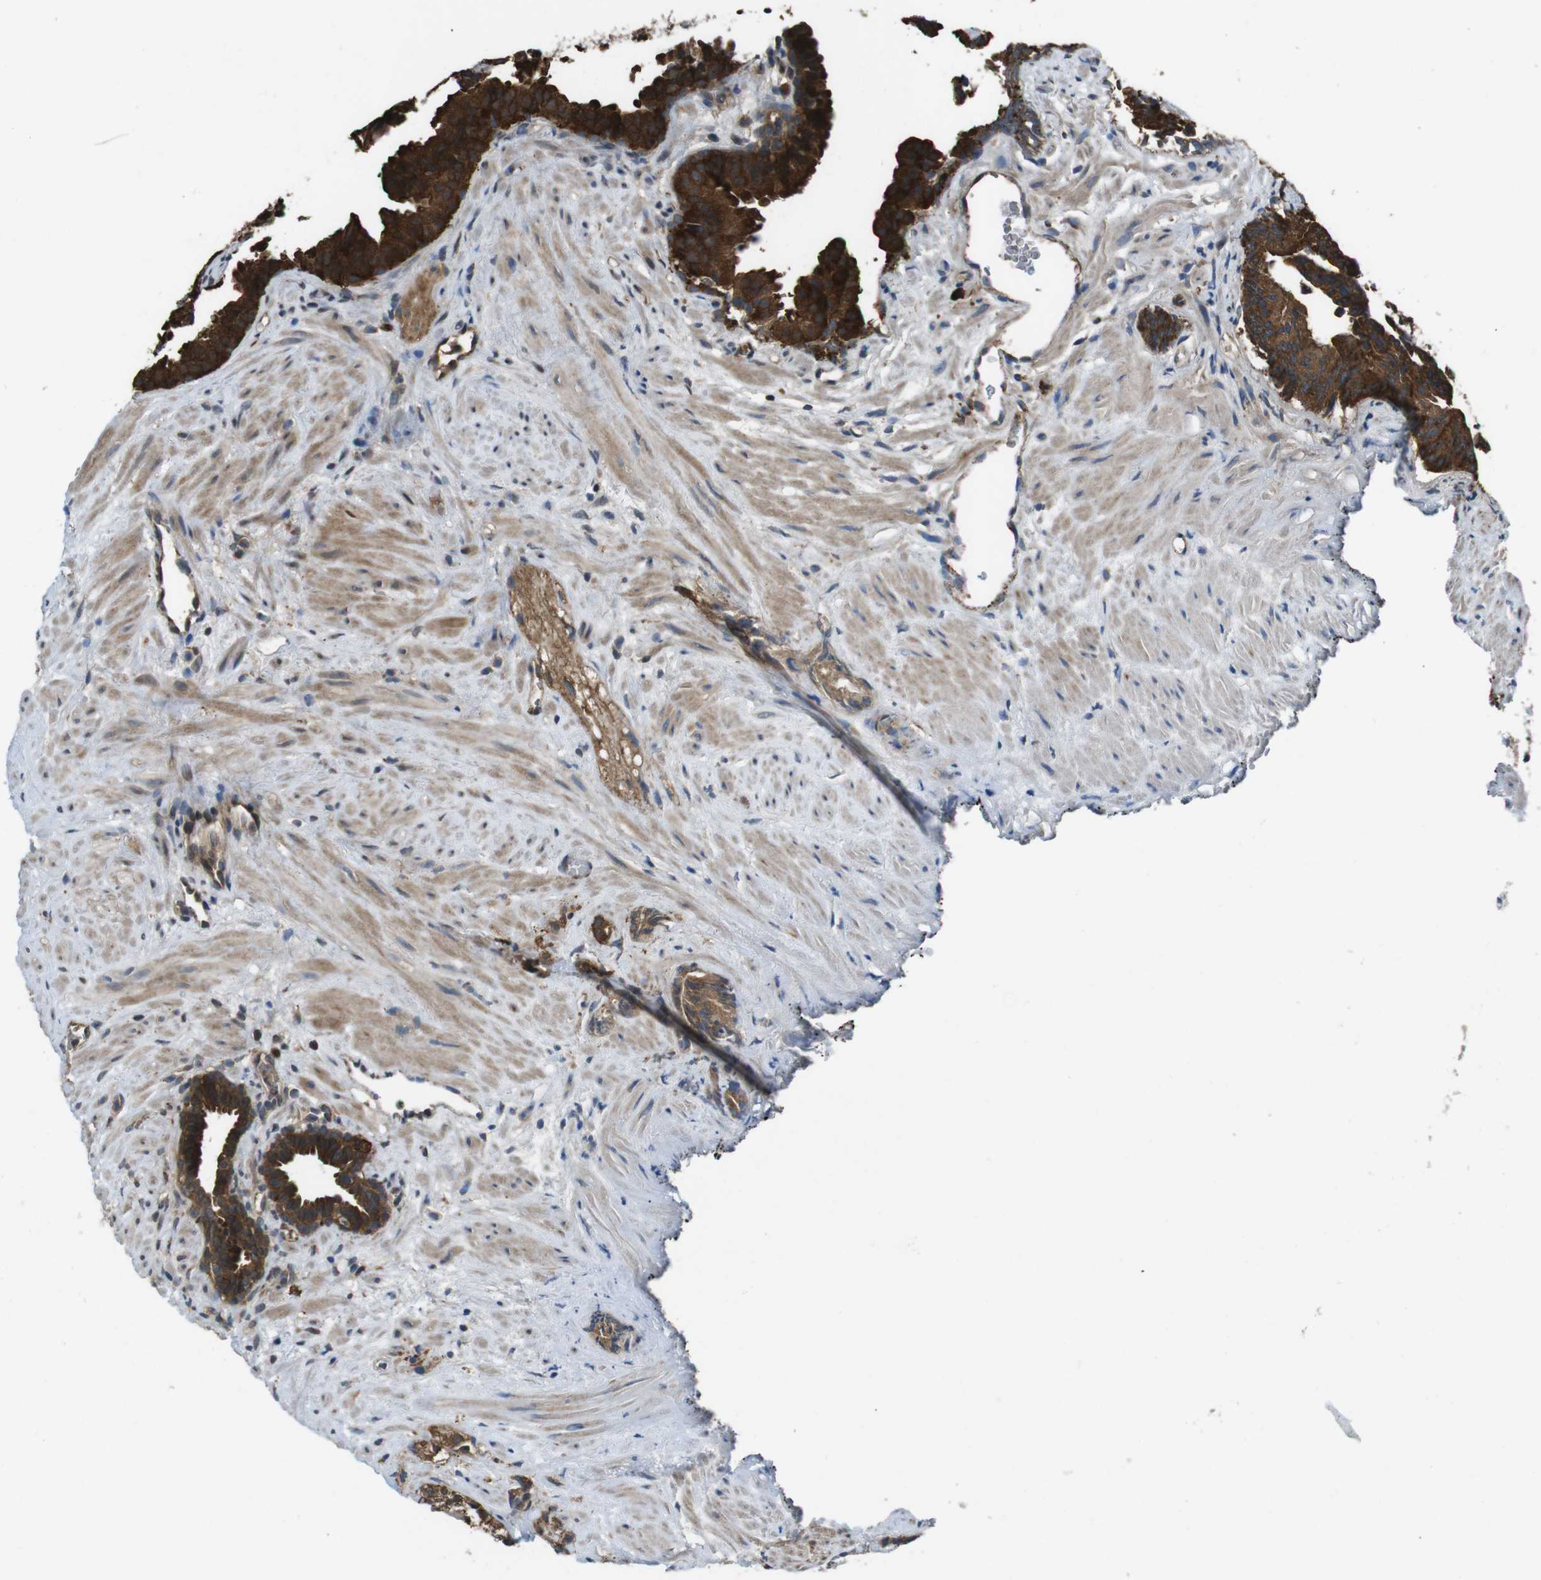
{"staining": {"intensity": "strong", "quantity": ">75%", "location": "cytoplasmic/membranous"}, "tissue": "prostate cancer", "cell_type": "Tumor cells", "image_type": "cancer", "snomed": [{"axis": "morphology", "description": "Adenocarcinoma, Low grade"}, {"axis": "topography", "description": "Prostate"}], "caption": "There is high levels of strong cytoplasmic/membranous staining in tumor cells of prostate low-grade adenocarcinoma, as demonstrated by immunohistochemical staining (brown color).", "gene": "SLC22A23", "patient": {"sex": "male", "age": 89}}